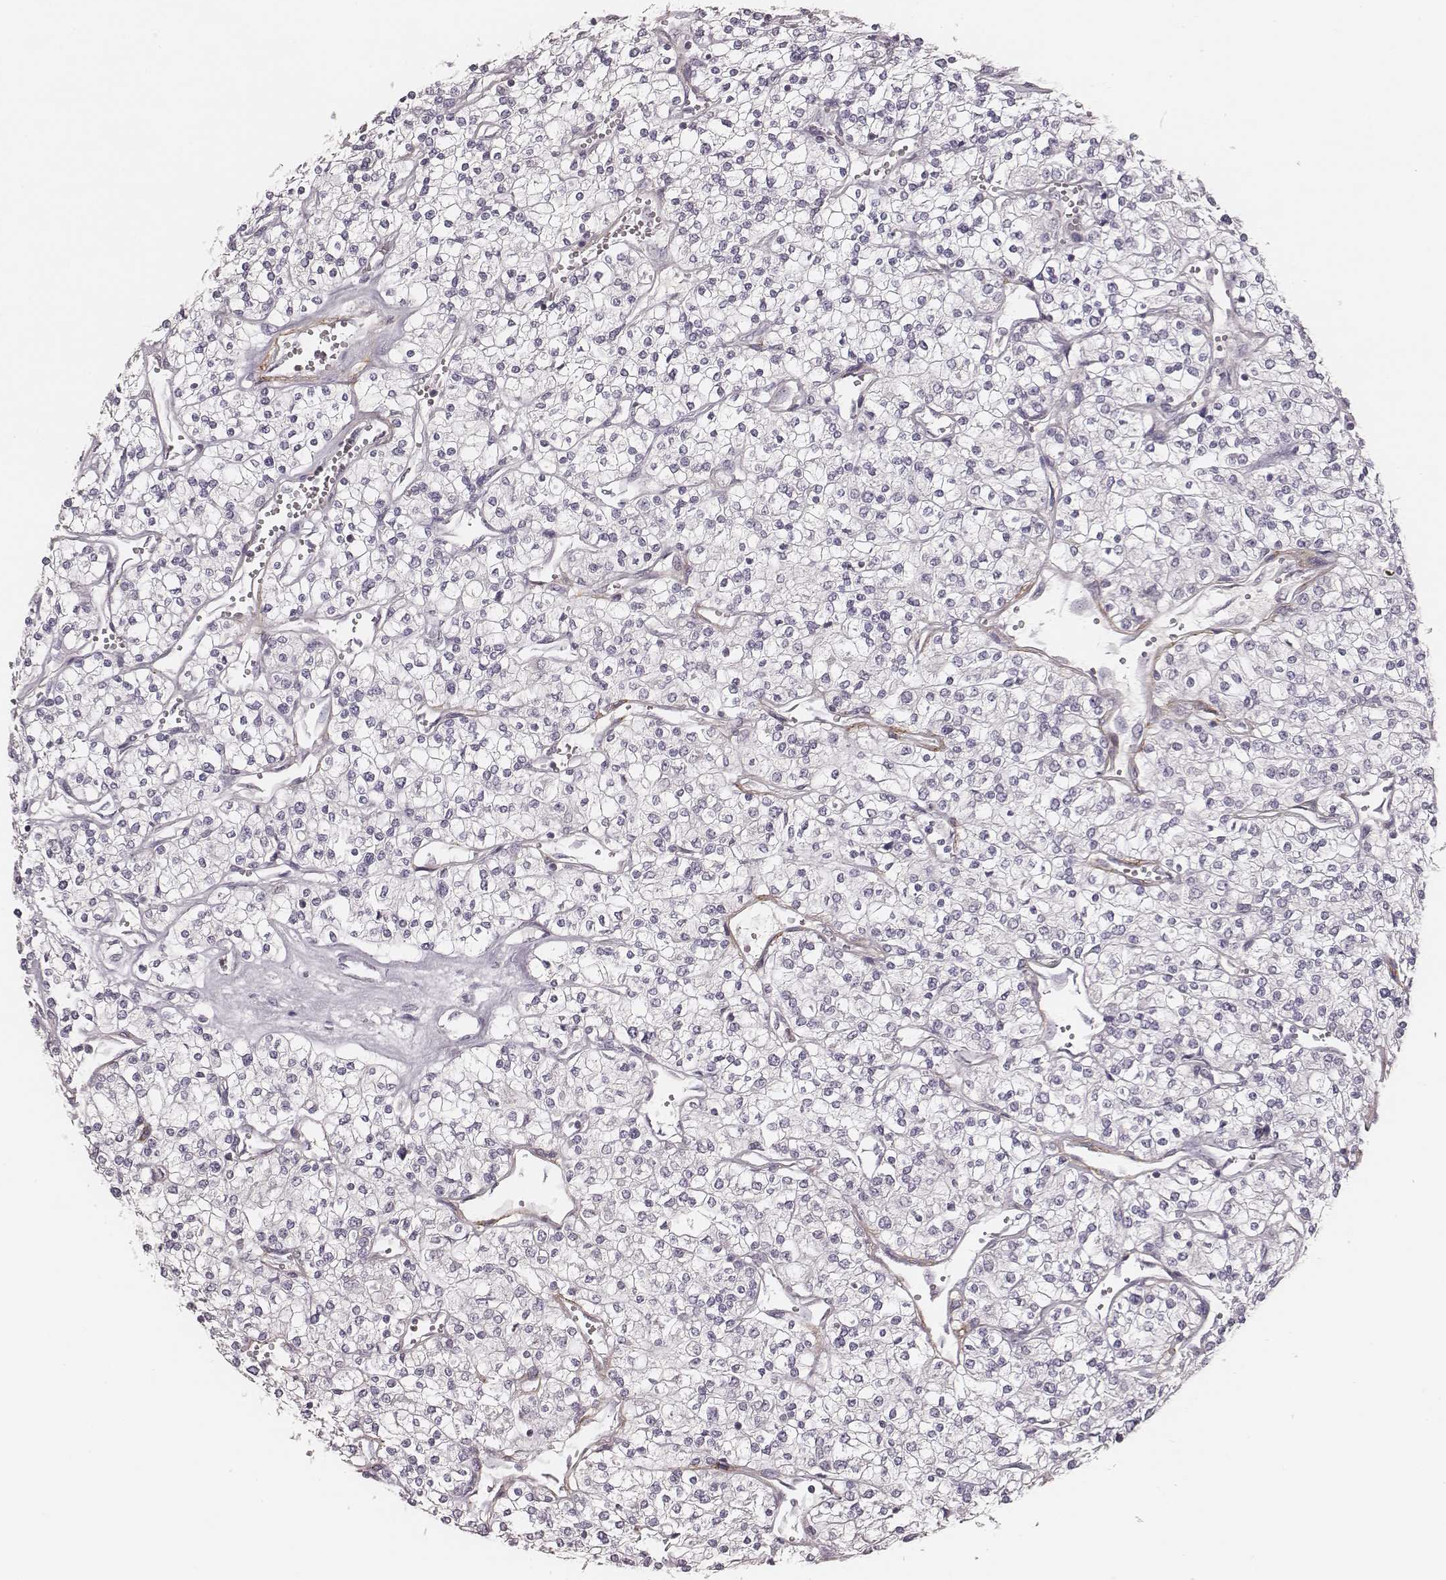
{"staining": {"intensity": "negative", "quantity": "none", "location": "none"}, "tissue": "renal cancer", "cell_type": "Tumor cells", "image_type": "cancer", "snomed": [{"axis": "morphology", "description": "Adenocarcinoma, NOS"}, {"axis": "topography", "description": "Kidney"}], "caption": "The image exhibits no significant expression in tumor cells of adenocarcinoma (renal).", "gene": "MSX1", "patient": {"sex": "male", "age": 80}}